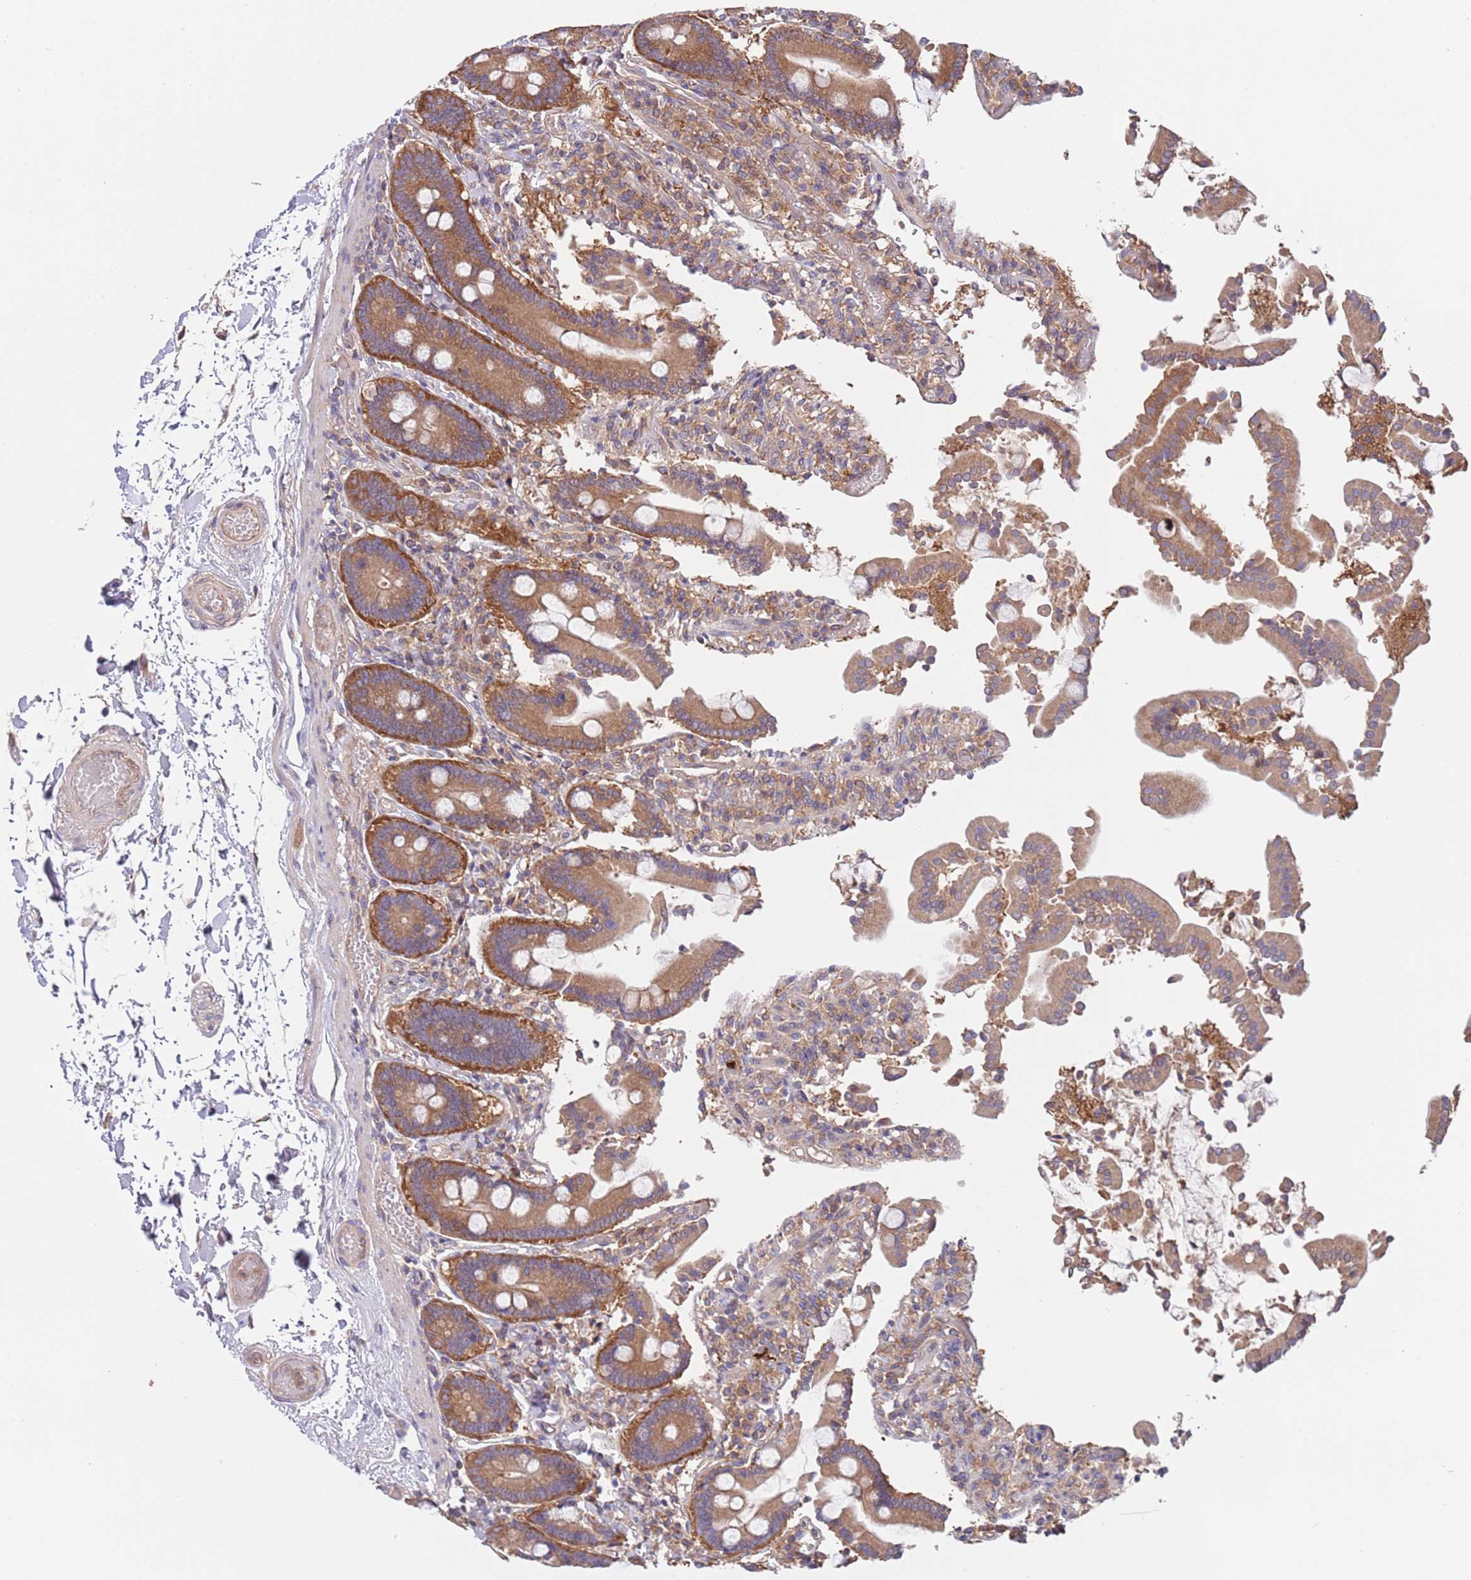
{"staining": {"intensity": "moderate", "quantity": ">75%", "location": "cytoplasmic/membranous"}, "tissue": "duodenum", "cell_type": "Glandular cells", "image_type": "normal", "snomed": [{"axis": "morphology", "description": "Normal tissue, NOS"}, {"axis": "topography", "description": "Duodenum"}], "caption": "Protein expression analysis of benign human duodenum reveals moderate cytoplasmic/membranous expression in approximately >75% of glandular cells. (DAB IHC, brown staining for protein, blue staining for nuclei).", "gene": "EIF3F", "patient": {"sex": "male", "age": 55}}